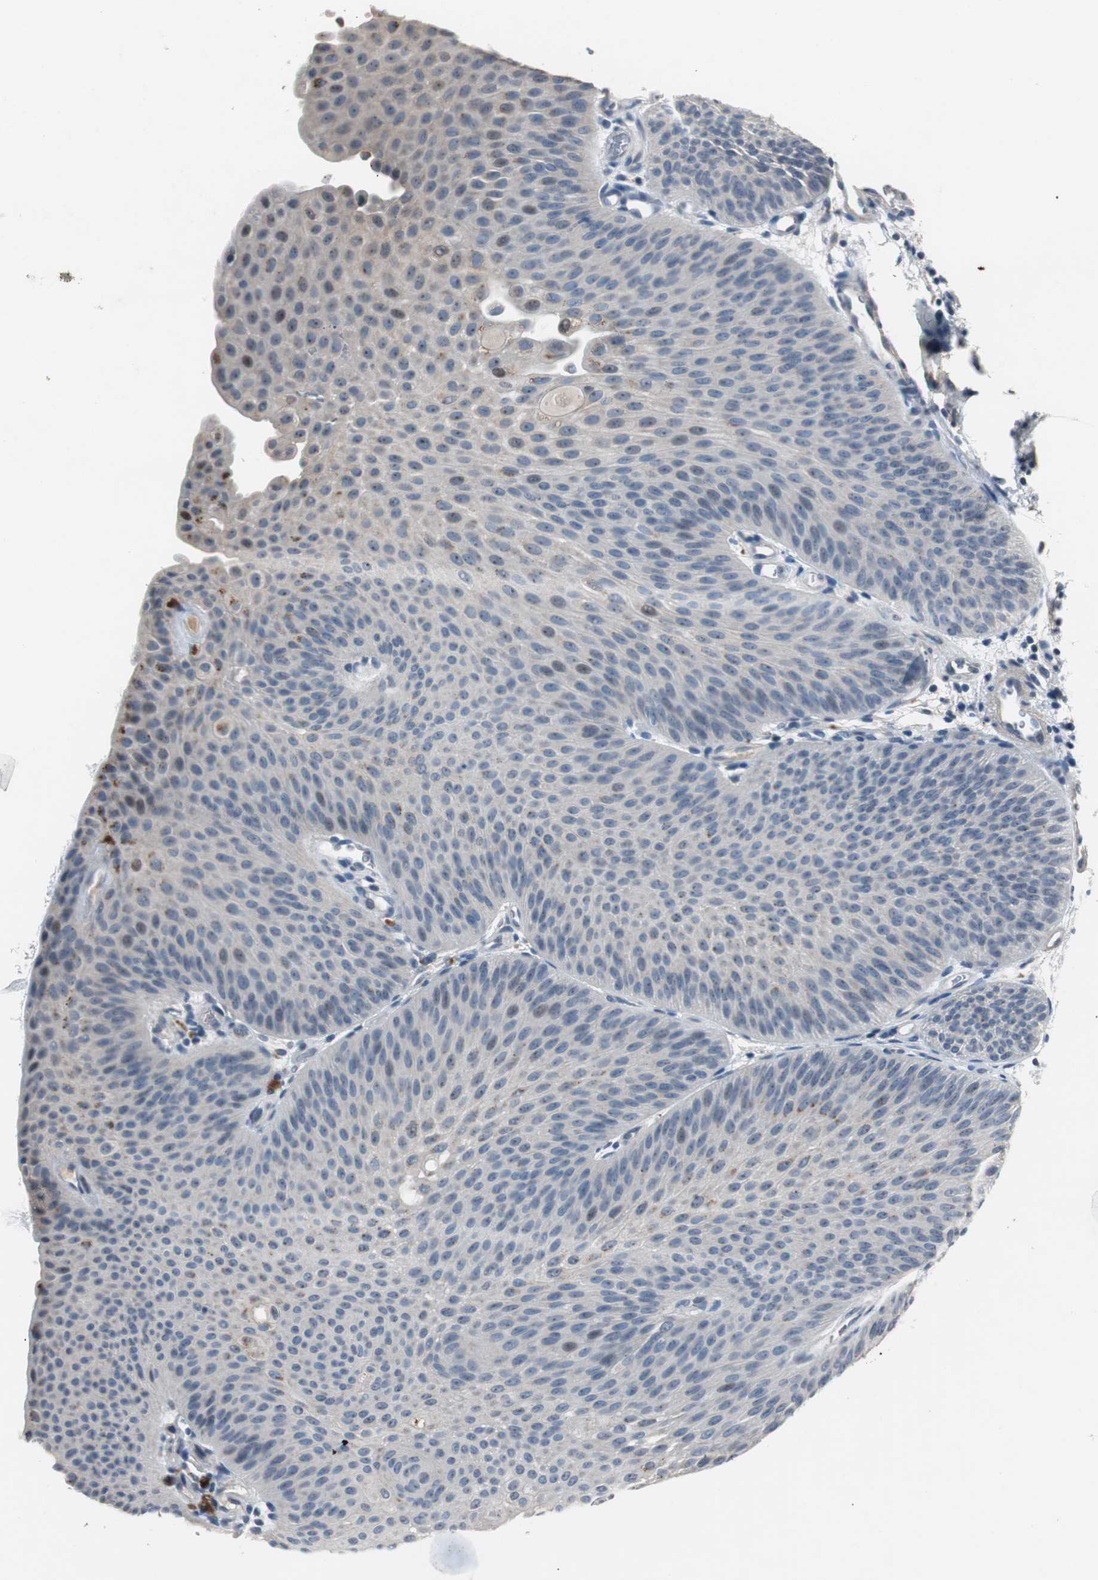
{"staining": {"intensity": "weak", "quantity": "<25%", "location": "cytoplasmic/membranous"}, "tissue": "urothelial cancer", "cell_type": "Tumor cells", "image_type": "cancer", "snomed": [{"axis": "morphology", "description": "Urothelial carcinoma, Low grade"}, {"axis": "topography", "description": "Urinary bladder"}], "caption": "The IHC image has no significant expression in tumor cells of urothelial cancer tissue.", "gene": "PCYT1B", "patient": {"sex": "female", "age": 60}}